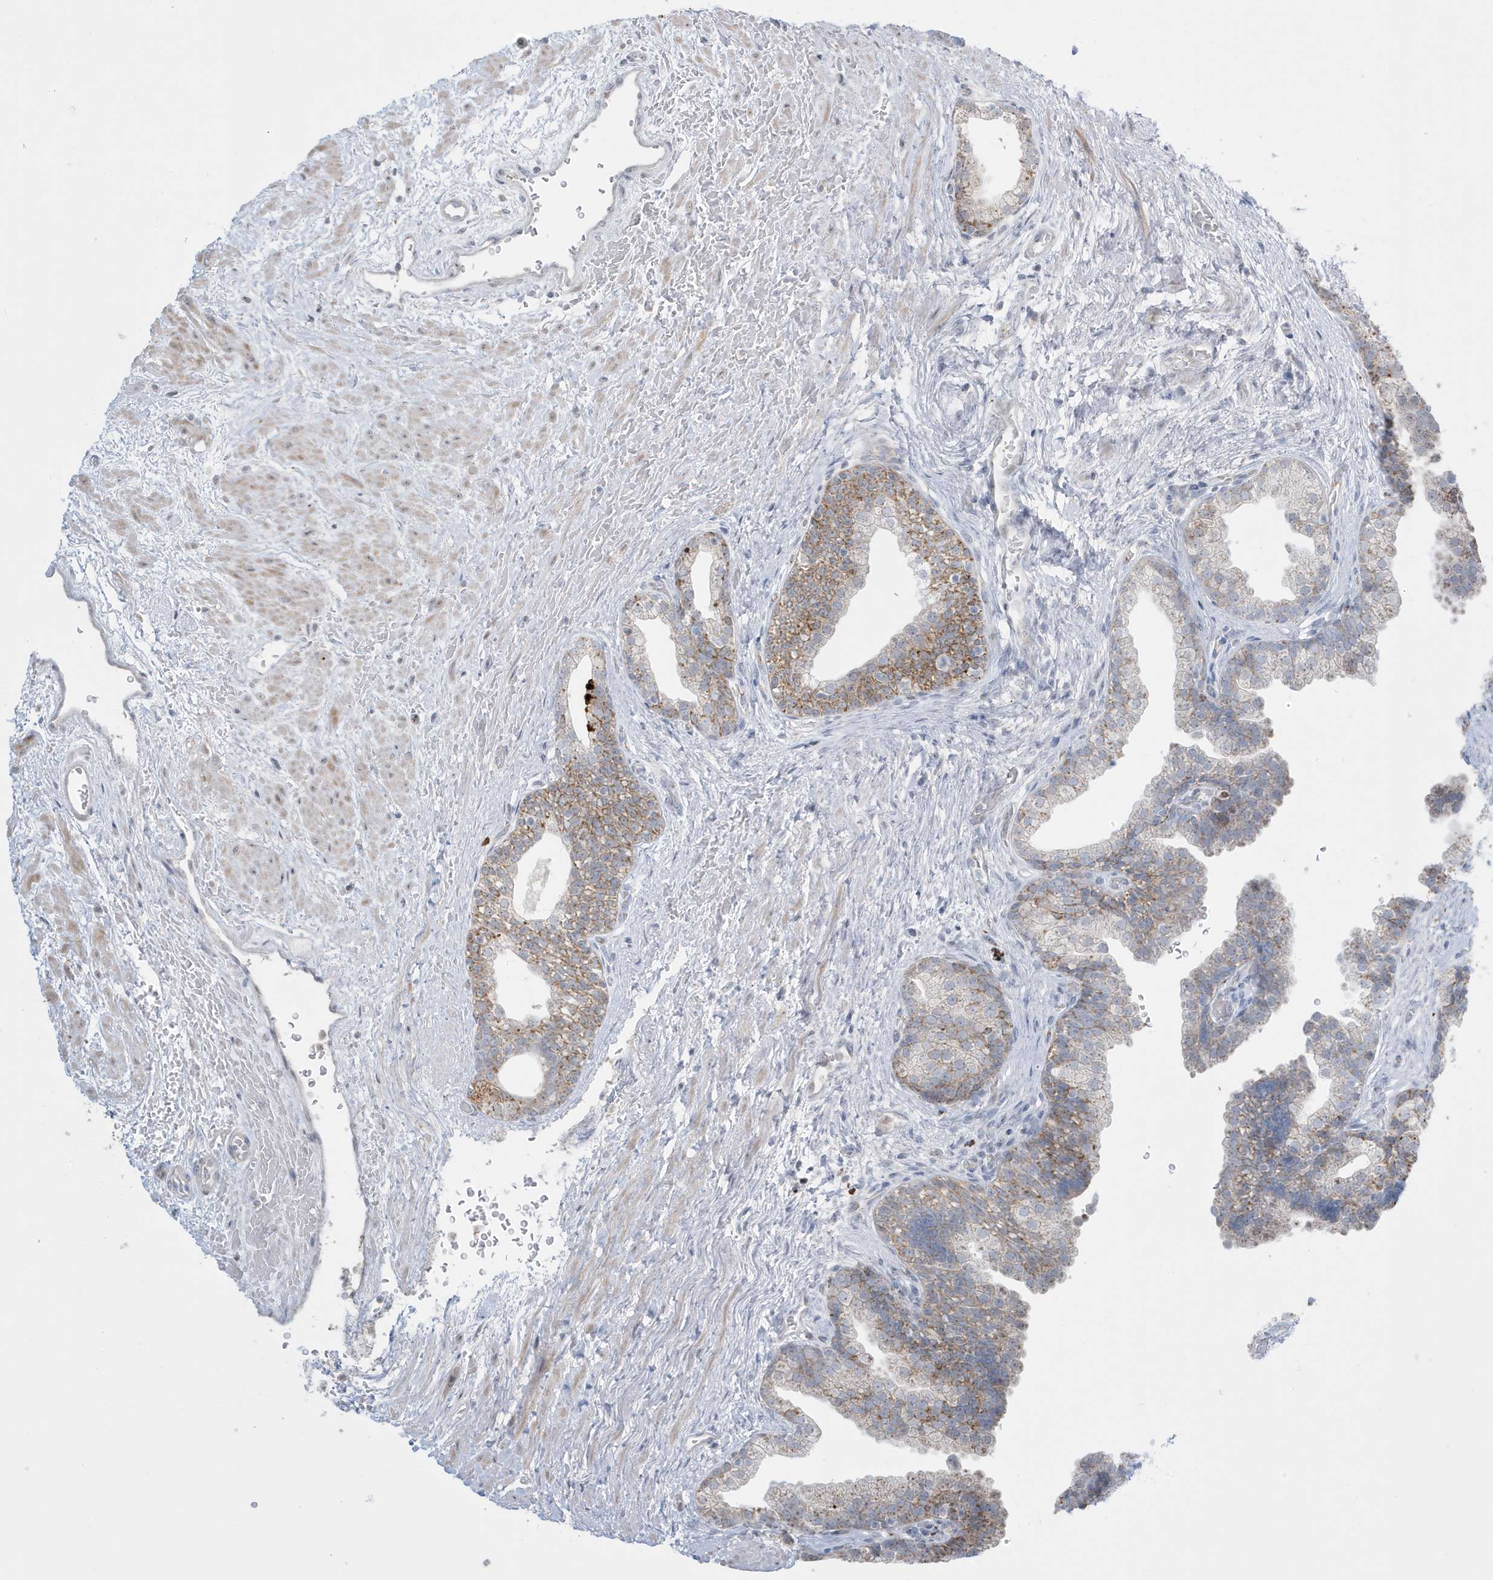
{"staining": {"intensity": "moderate", "quantity": "<25%", "location": "cytoplasmic/membranous"}, "tissue": "prostate", "cell_type": "Glandular cells", "image_type": "normal", "snomed": [{"axis": "morphology", "description": "Normal tissue, NOS"}, {"axis": "topography", "description": "Prostate"}], "caption": "DAB immunohistochemical staining of benign human prostate exhibits moderate cytoplasmic/membranous protein positivity in approximately <25% of glandular cells. Using DAB (3,3'-diaminobenzidine) (brown) and hematoxylin (blue) stains, captured at high magnification using brightfield microscopy.", "gene": "FNDC1", "patient": {"sex": "male", "age": 48}}